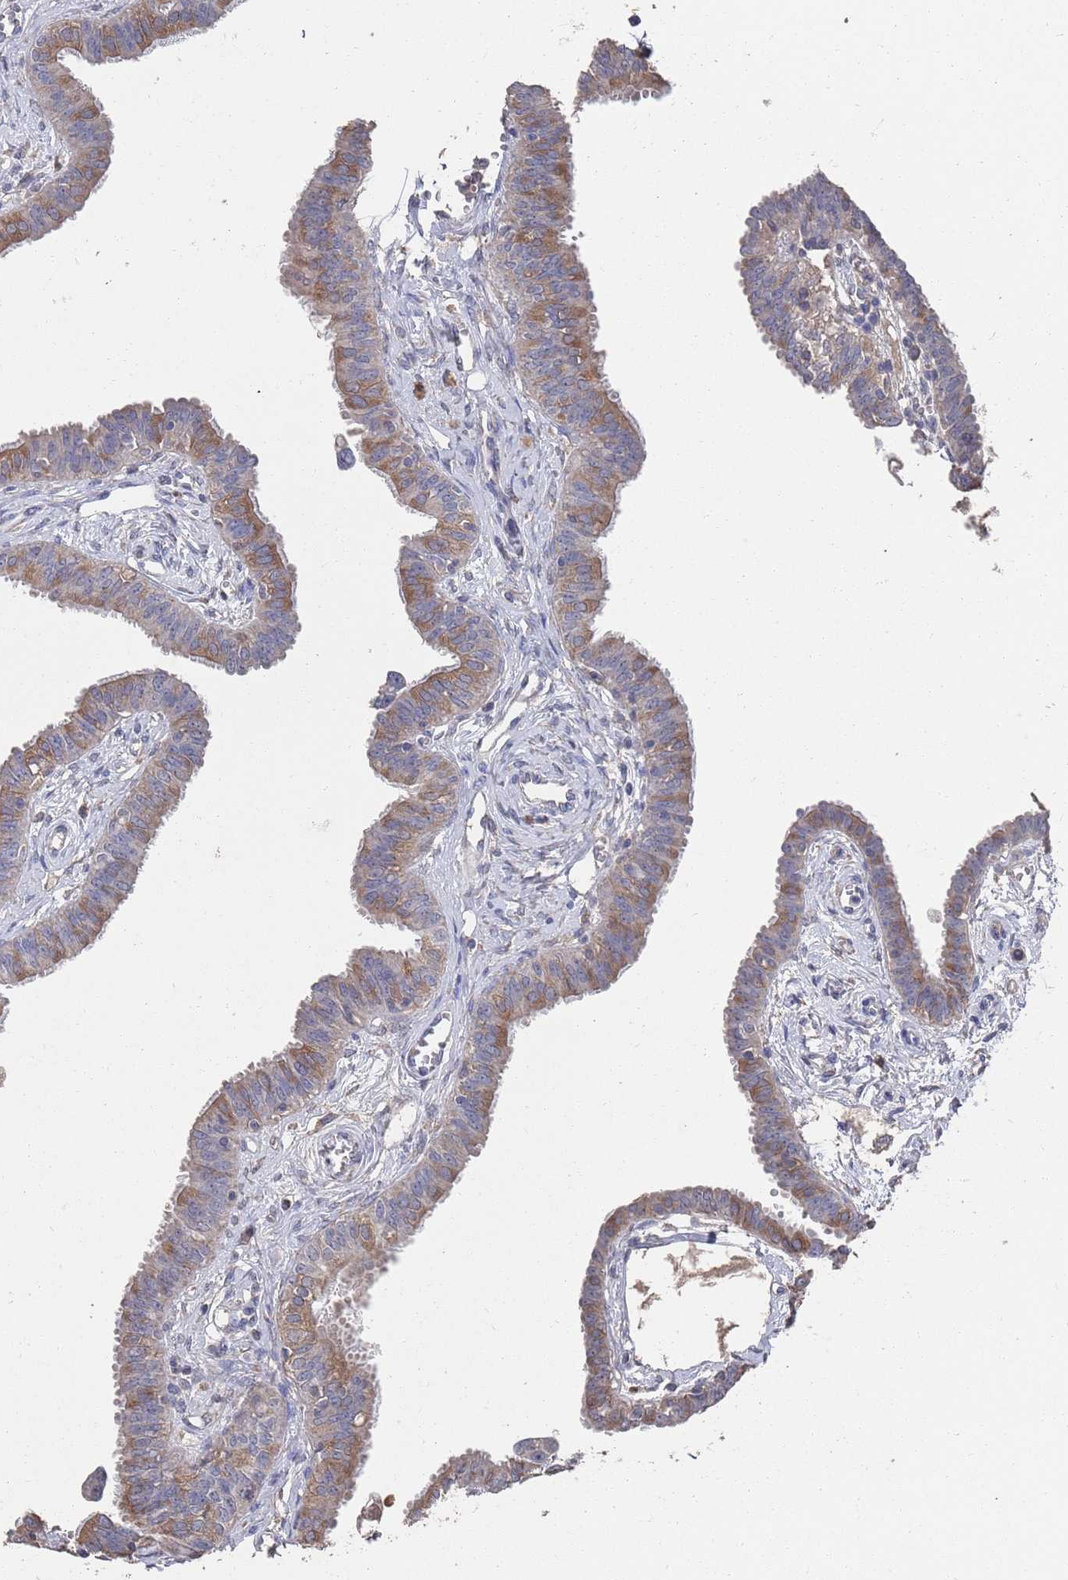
{"staining": {"intensity": "moderate", "quantity": "25%-75%", "location": "cytoplasmic/membranous"}, "tissue": "fallopian tube", "cell_type": "Glandular cells", "image_type": "normal", "snomed": [{"axis": "morphology", "description": "Normal tissue, NOS"}, {"axis": "morphology", "description": "Carcinoma, NOS"}, {"axis": "topography", "description": "Fallopian tube"}, {"axis": "topography", "description": "Ovary"}], "caption": "Unremarkable fallopian tube exhibits moderate cytoplasmic/membranous positivity in about 25%-75% of glandular cells.", "gene": "BTBD18", "patient": {"sex": "female", "age": 59}}